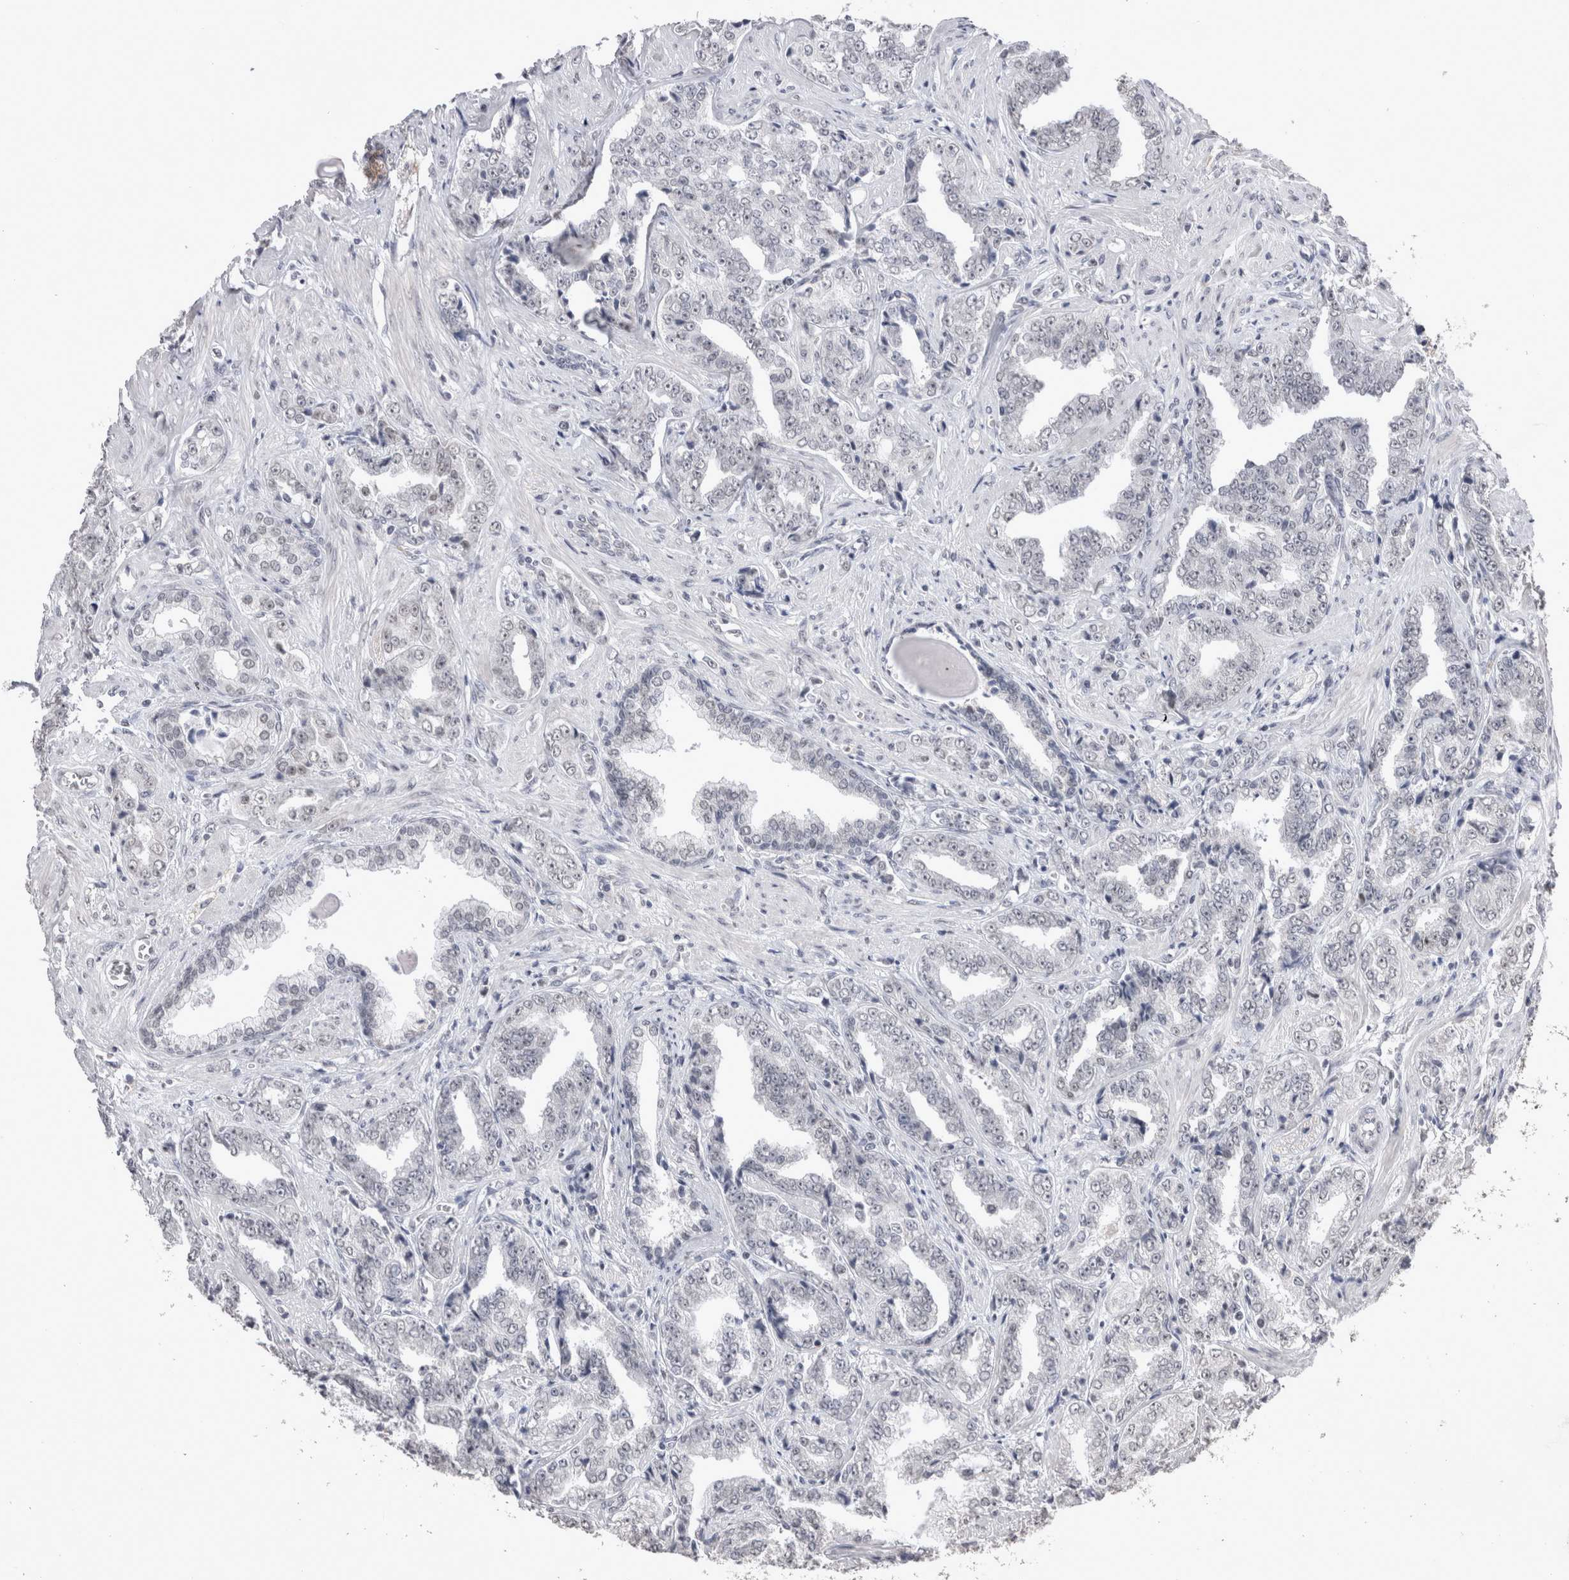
{"staining": {"intensity": "negative", "quantity": "none", "location": "none"}, "tissue": "prostate cancer", "cell_type": "Tumor cells", "image_type": "cancer", "snomed": [{"axis": "morphology", "description": "Adenocarcinoma, High grade"}, {"axis": "topography", "description": "Prostate"}], "caption": "Immunohistochemistry (IHC) histopathology image of neoplastic tissue: human adenocarcinoma (high-grade) (prostate) stained with DAB demonstrates no significant protein staining in tumor cells.", "gene": "DDX4", "patient": {"sex": "male", "age": 71}}